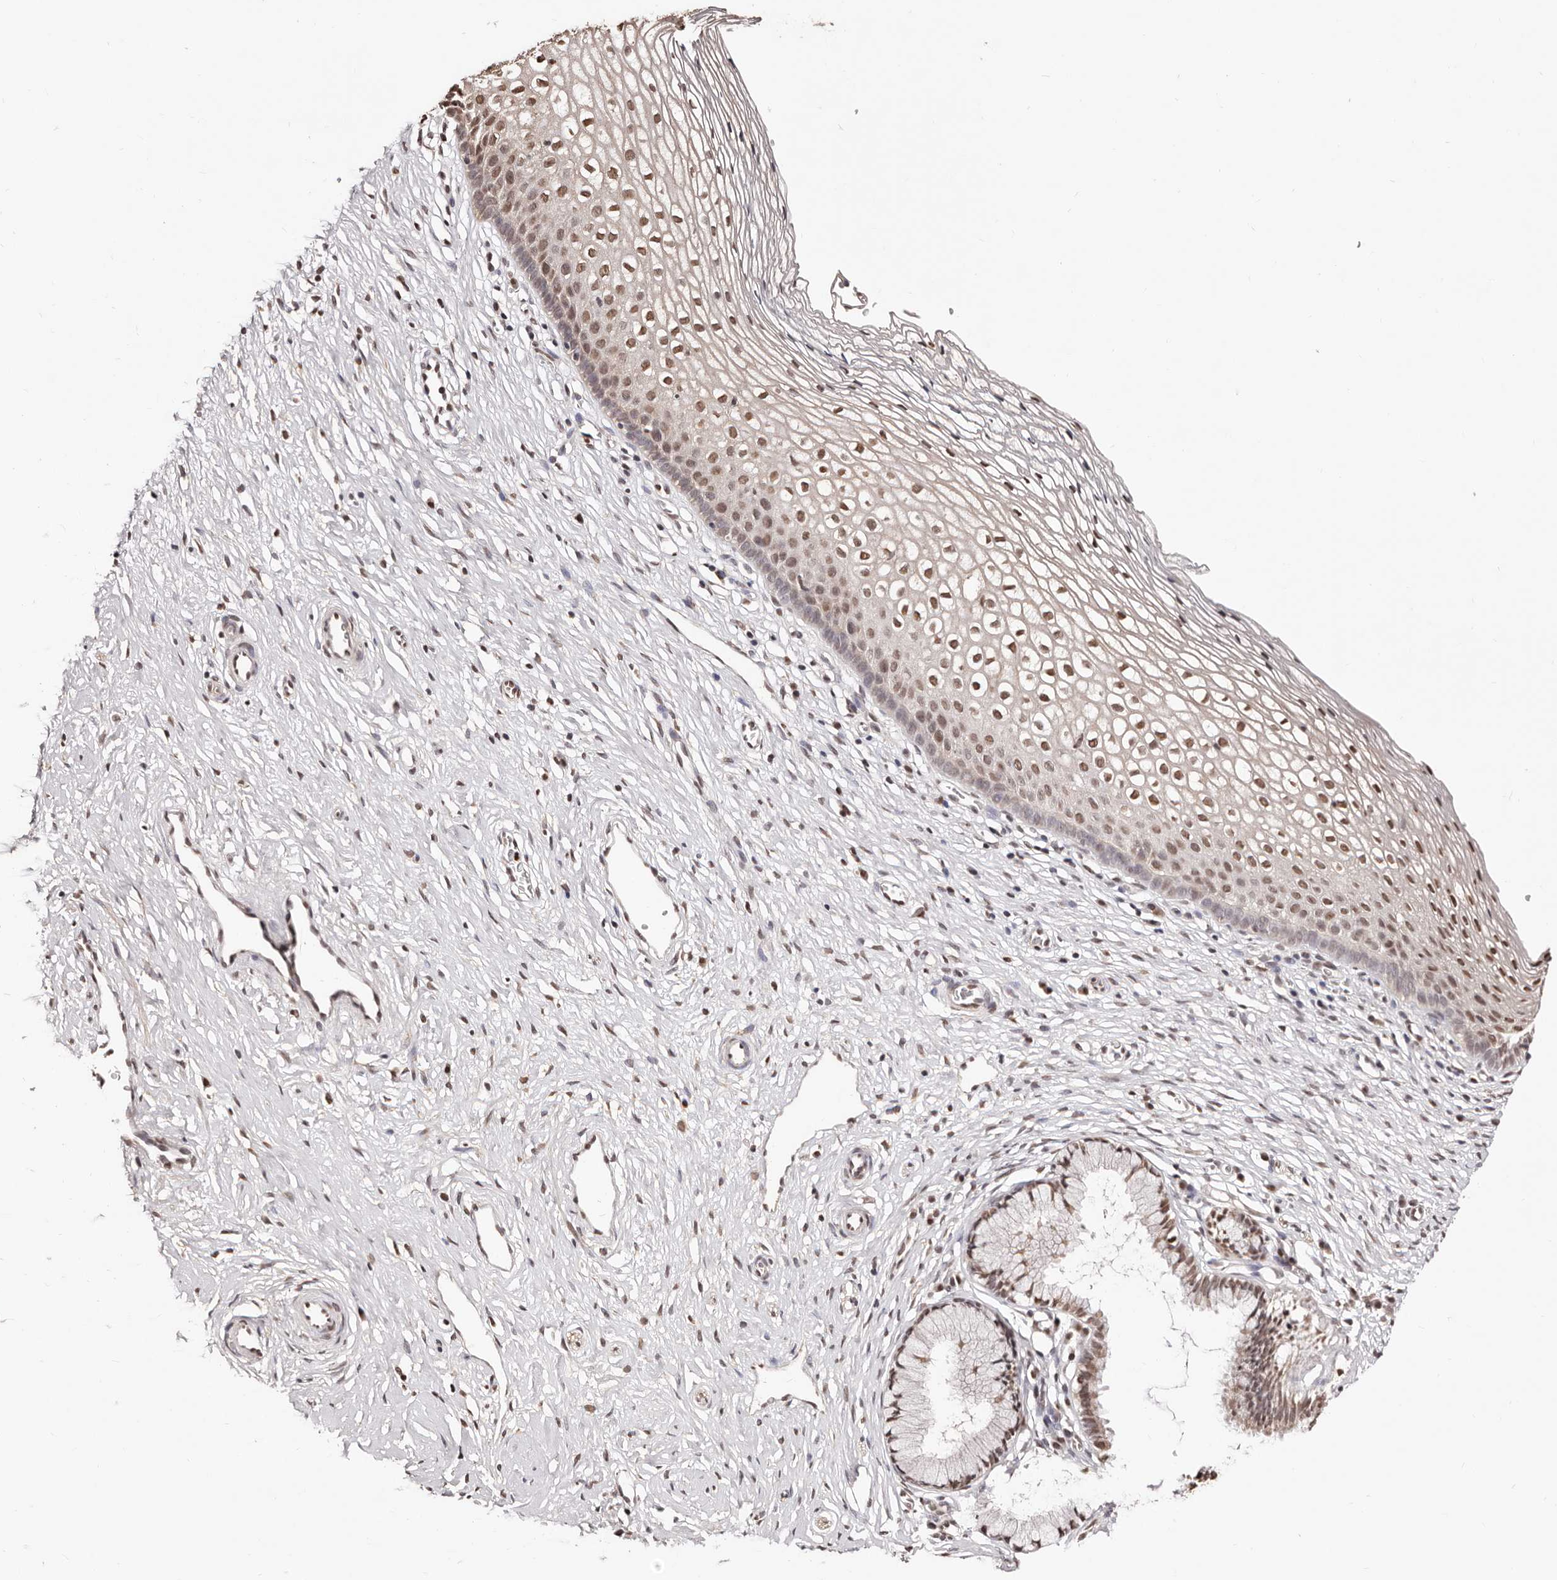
{"staining": {"intensity": "moderate", "quantity": ">75%", "location": "cytoplasmic/membranous"}, "tissue": "cervix", "cell_type": "Glandular cells", "image_type": "normal", "snomed": [{"axis": "morphology", "description": "Normal tissue, NOS"}, {"axis": "topography", "description": "Cervix"}], "caption": "Brown immunohistochemical staining in unremarkable cervix exhibits moderate cytoplasmic/membranous expression in about >75% of glandular cells.", "gene": "BICRAL", "patient": {"sex": "female", "age": 27}}